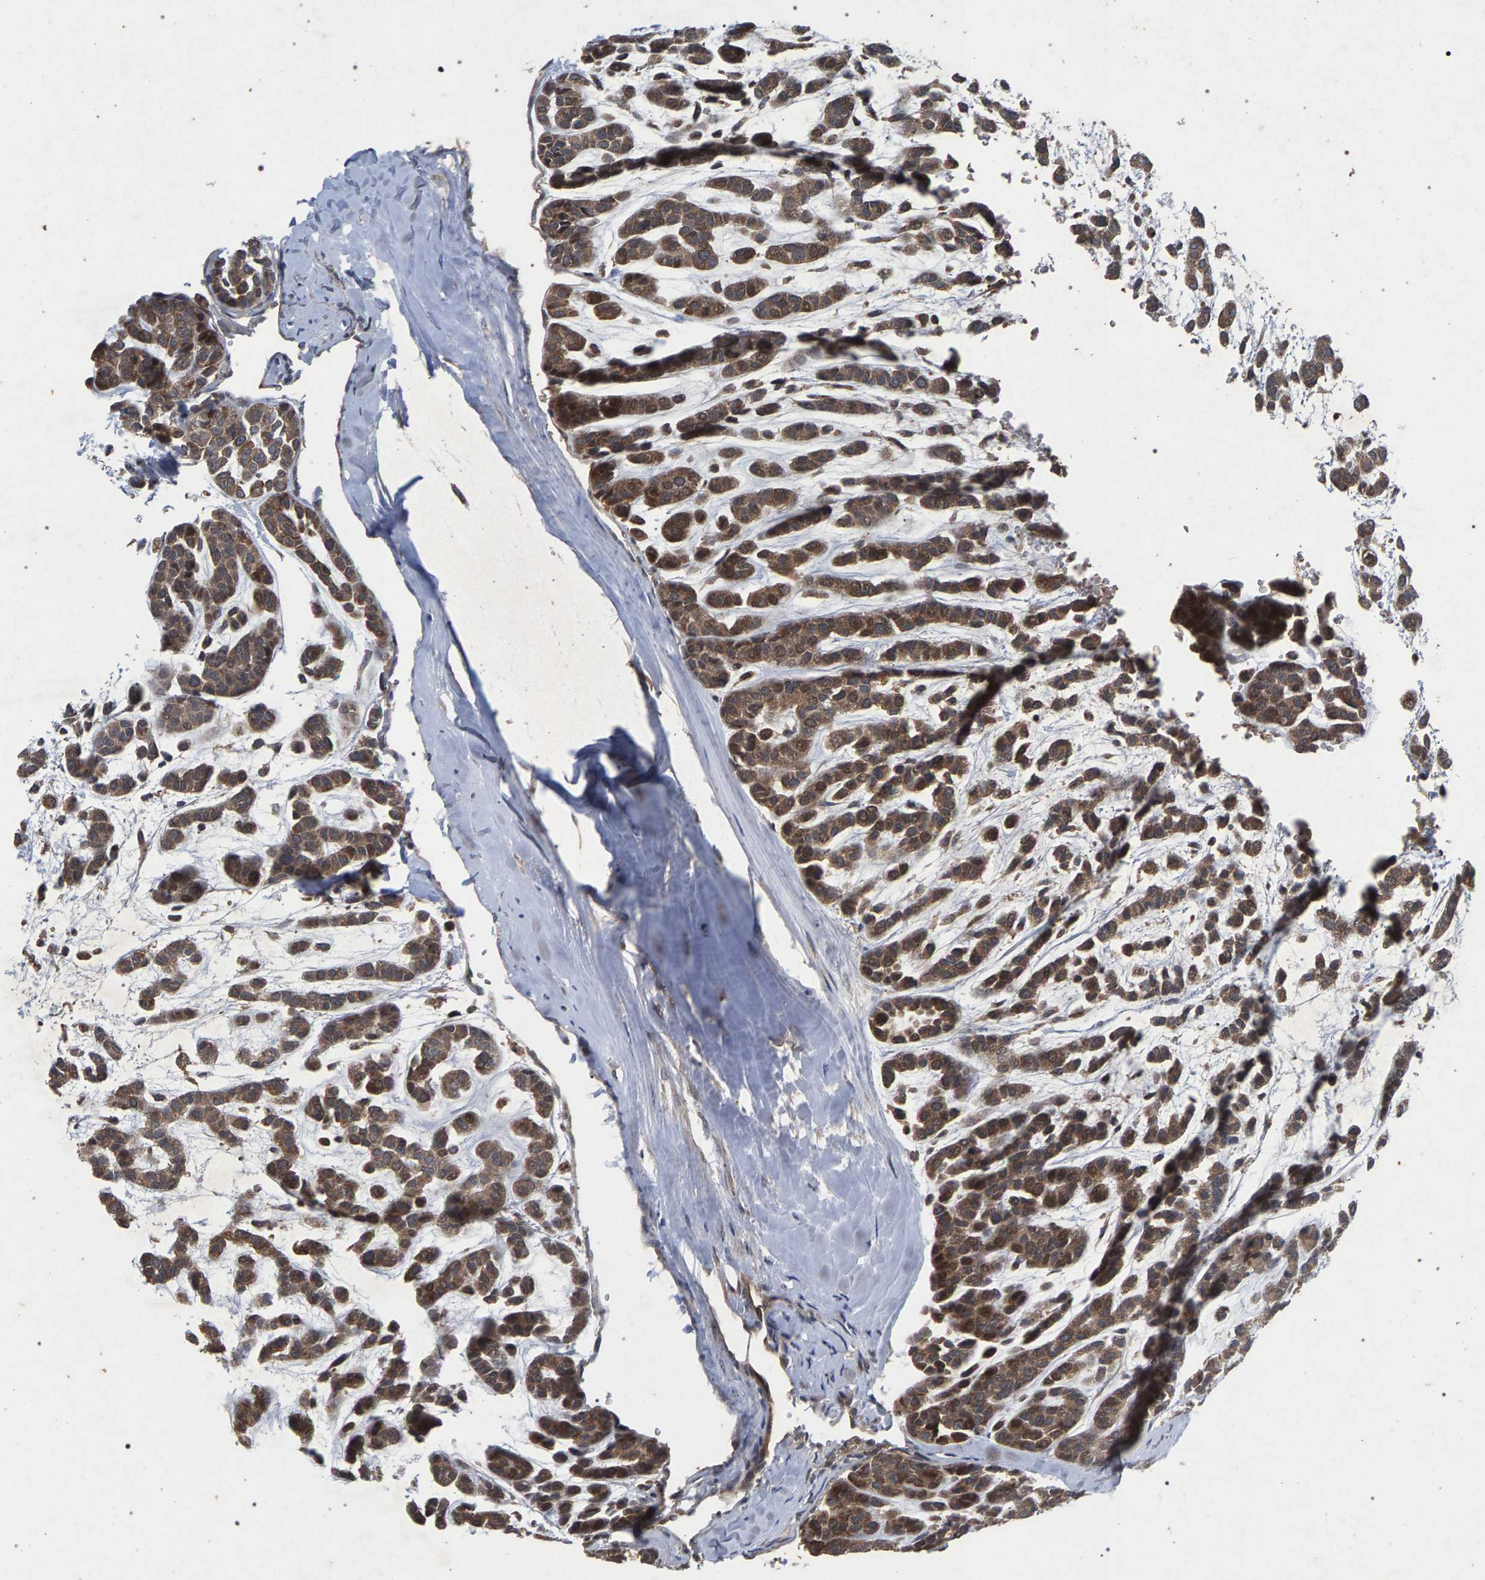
{"staining": {"intensity": "moderate", "quantity": ">75%", "location": "cytoplasmic/membranous"}, "tissue": "head and neck cancer", "cell_type": "Tumor cells", "image_type": "cancer", "snomed": [{"axis": "morphology", "description": "Adenocarcinoma, NOS"}, {"axis": "morphology", "description": "Adenoma, NOS"}, {"axis": "topography", "description": "Head-Neck"}], "caption": "Human head and neck cancer stained for a protein (brown) shows moderate cytoplasmic/membranous positive positivity in about >75% of tumor cells.", "gene": "SLC4A4", "patient": {"sex": "female", "age": 55}}